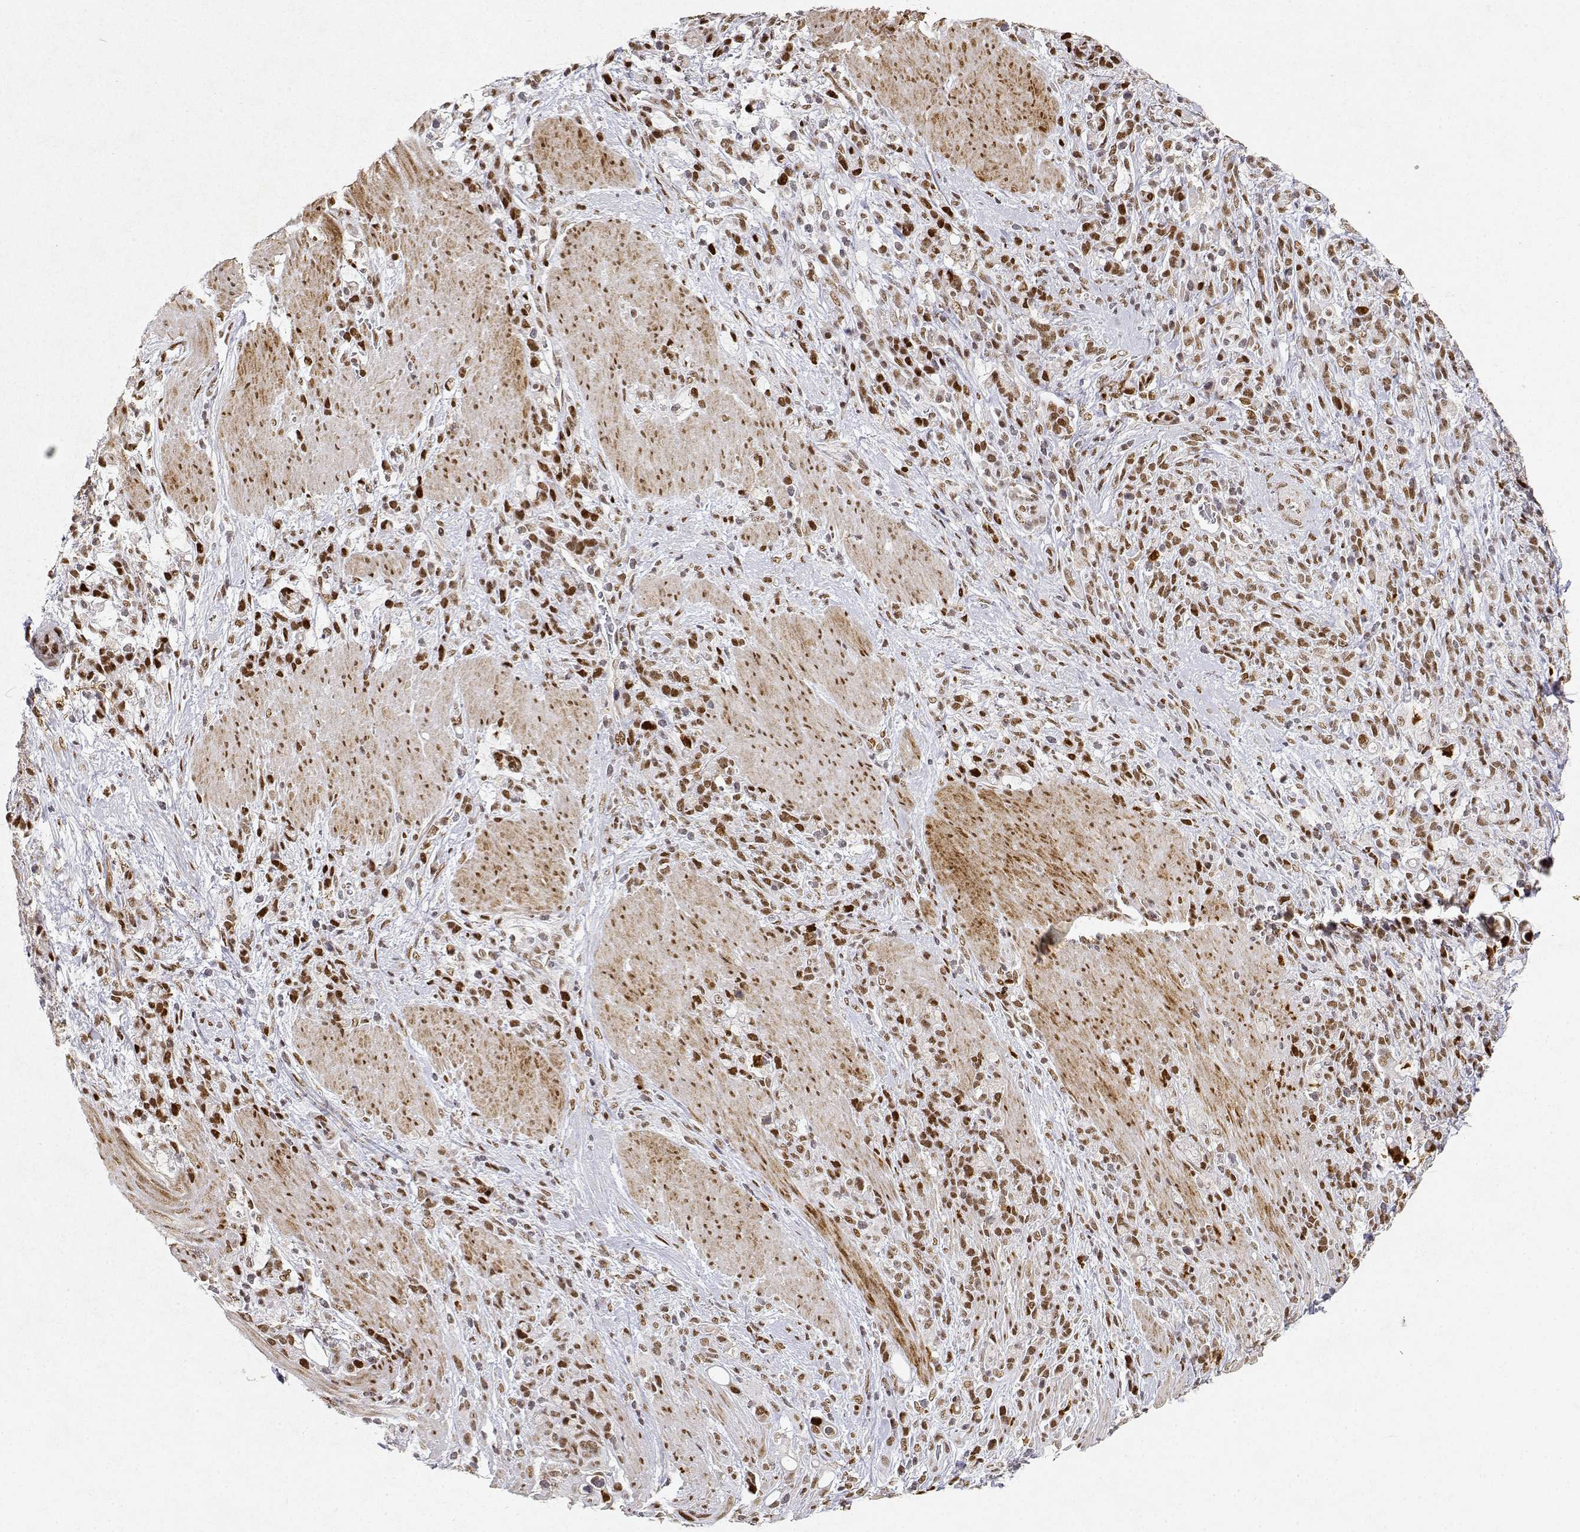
{"staining": {"intensity": "strong", "quantity": "<25%", "location": "nuclear"}, "tissue": "stomach cancer", "cell_type": "Tumor cells", "image_type": "cancer", "snomed": [{"axis": "morphology", "description": "Adenocarcinoma, NOS"}, {"axis": "topography", "description": "Stomach"}], "caption": "Brown immunohistochemical staining in adenocarcinoma (stomach) shows strong nuclear positivity in approximately <25% of tumor cells.", "gene": "RSF1", "patient": {"sex": "female", "age": 57}}